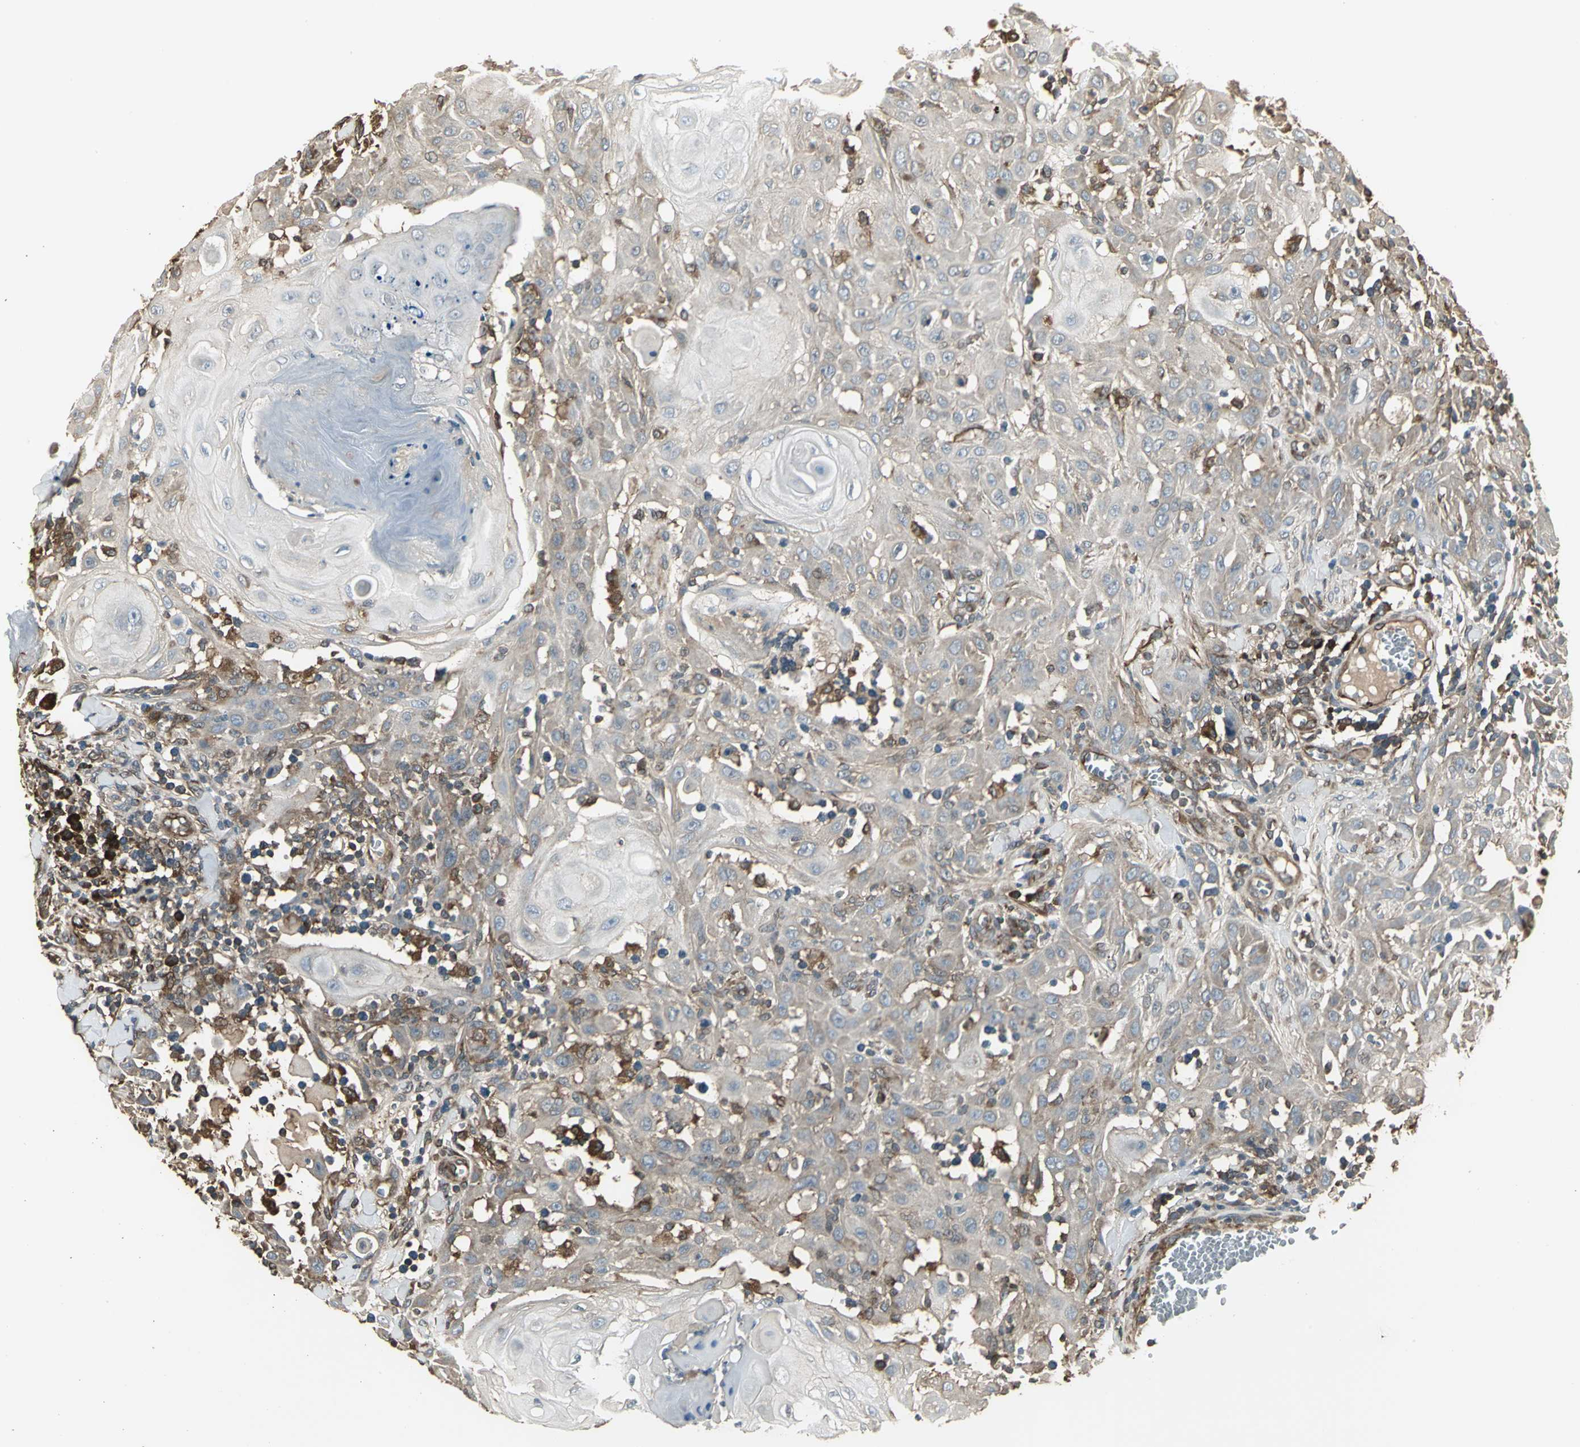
{"staining": {"intensity": "weak", "quantity": ">75%", "location": "cytoplasmic/membranous"}, "tissue": "skin cancer", "cell_type": "Tumor cells", "image_type": "cancer", "snomed": [{"axis": "morphology", "description": "Squamous cell carcinoma, NOS"}, {"axis": "topography", "description": "Skin"}], "caption": "Protein expression analysis of human skin cancer reveals weak cytoplasmic/membranous expression in approximately >75% of tumor cells. (IHC, brightfield microscopy, high magnification).", "gene": "PRXL2B", "patient": {"sex": "male", "age": 24}}